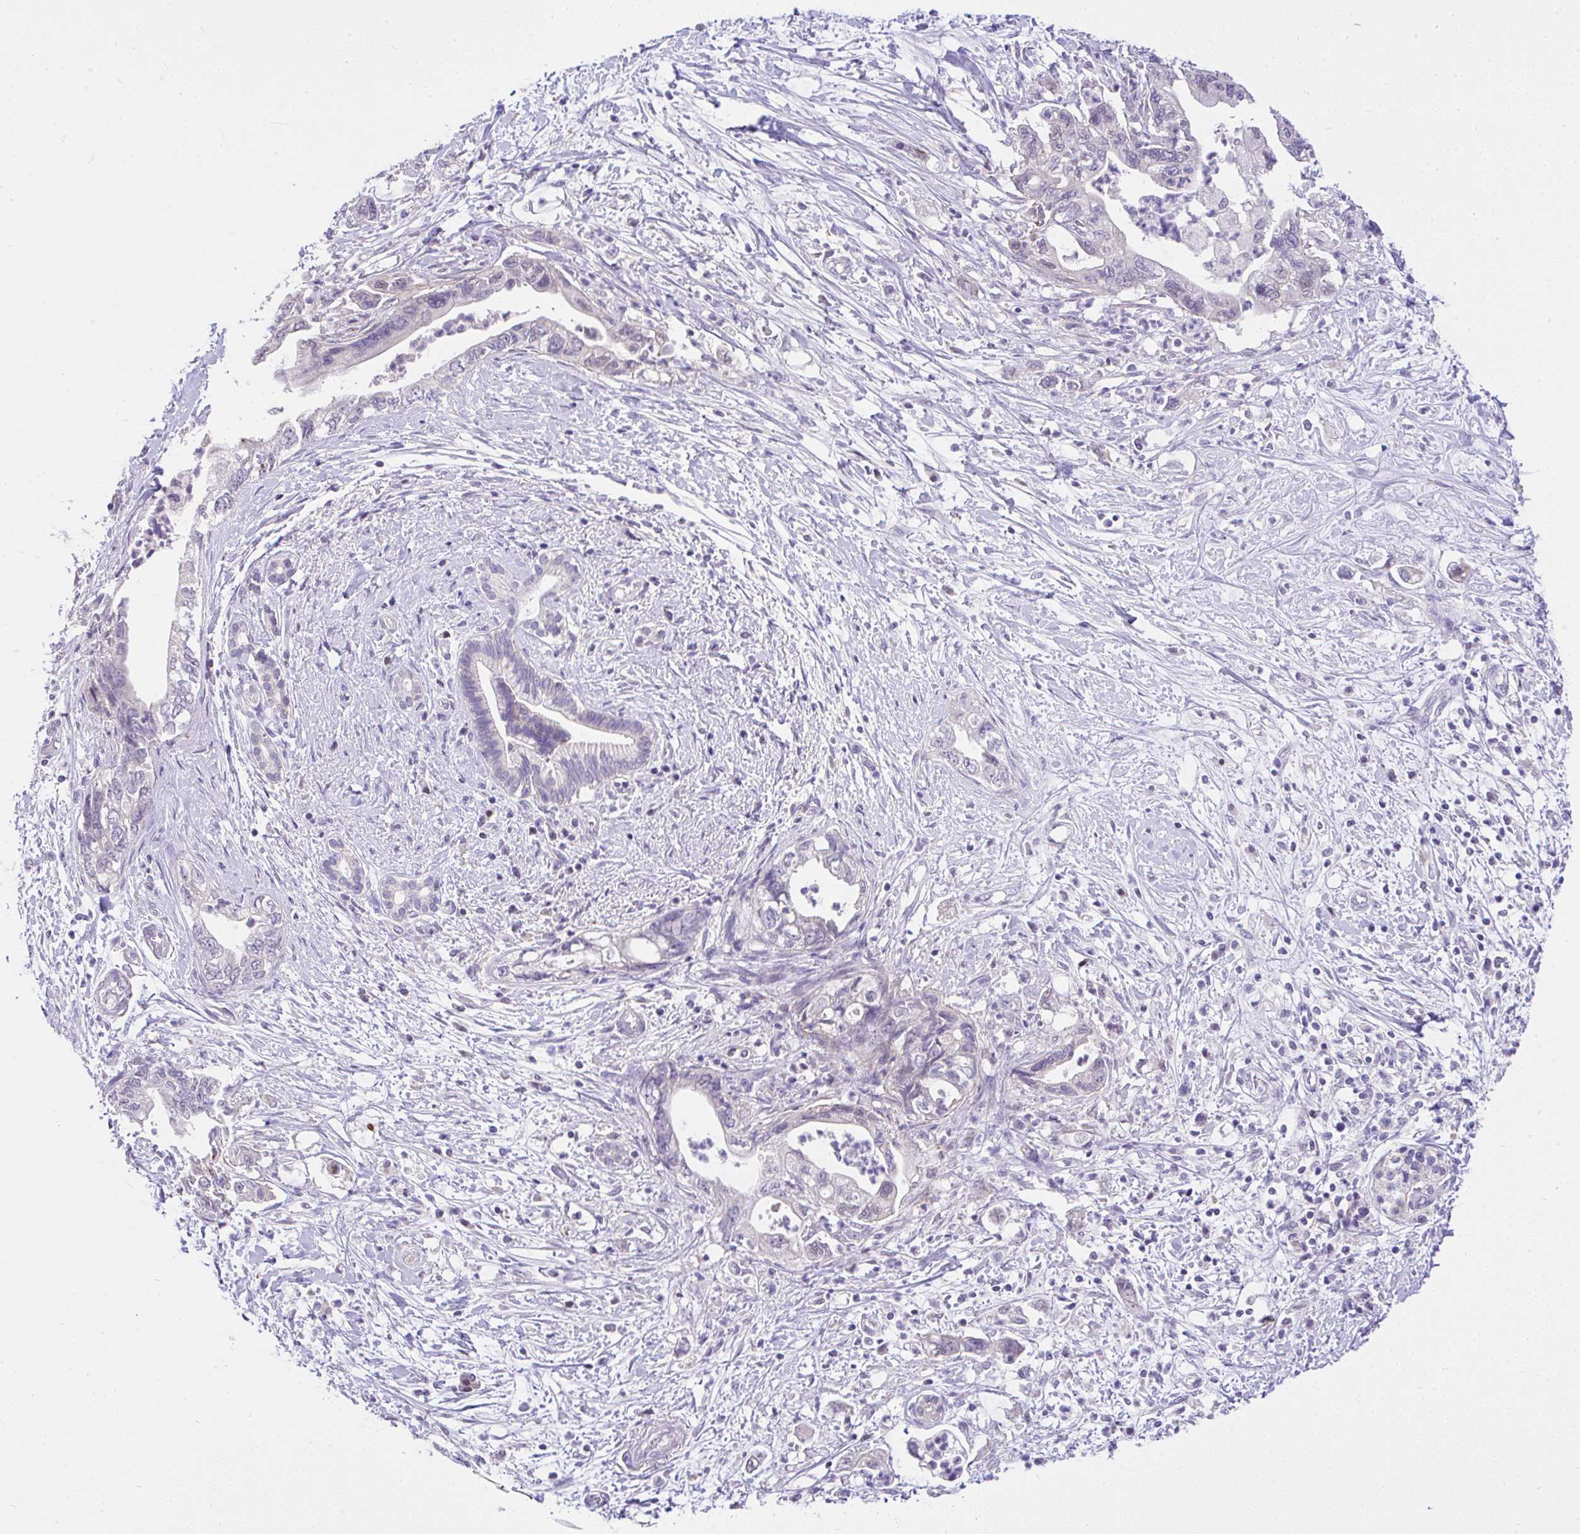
{"staining": {"intensity": "negative", "quantity": "none", "location": "none"}, "tissue": "pancreatic cancer", "cell_type": "Tumor cells", "image_type": "cancer", "snomed": [{"axis": "morphology", "description": "Adenocarcinoma, NOS"}, {"axis": "topography", "description": "Pancreas"}], "caption": "Tumor cells show no significant protein expression in pancreatic adenocarcinoma.", "gene": "CTU1", "patient": {"sex": "female", "age": 73}}